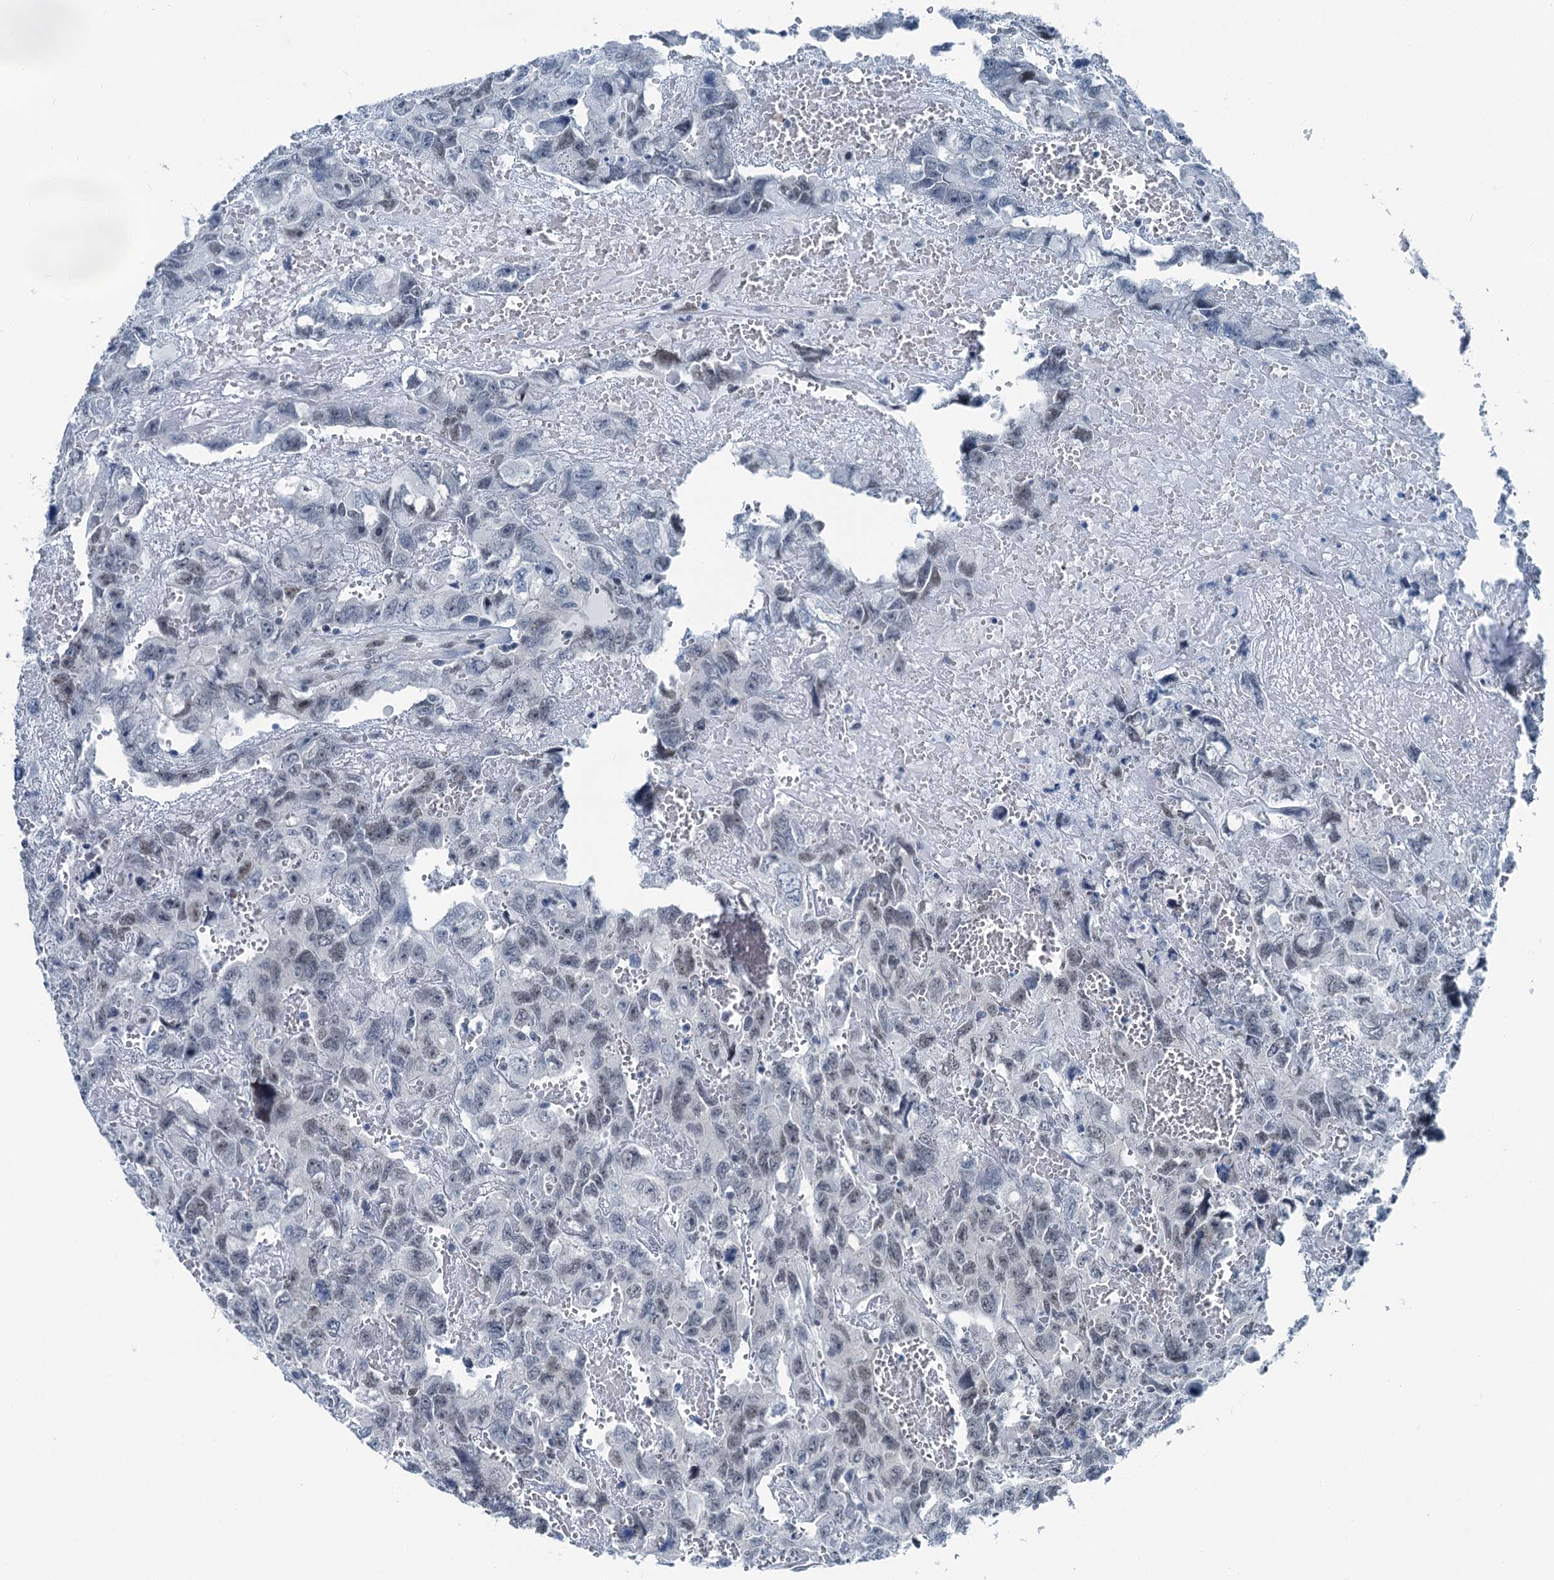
{"staining": {"intensity": "negative", "quantity": "none", "location": "none"}, "tissue": "testis cancer", "cell_type": "Tumor cells", "image_type": "cancer", "snomed": [{"axis": "morphology", "description": "Carcinoma, Embryonal, NOS"}, {"axis": "topography", "description": "Testis"}], "caption": "Tumor cells show no significant protein positivity in testis embryonal carcinoma.", "gene": "TRPT1", "patient": {"sex": "male", "age": 45}}